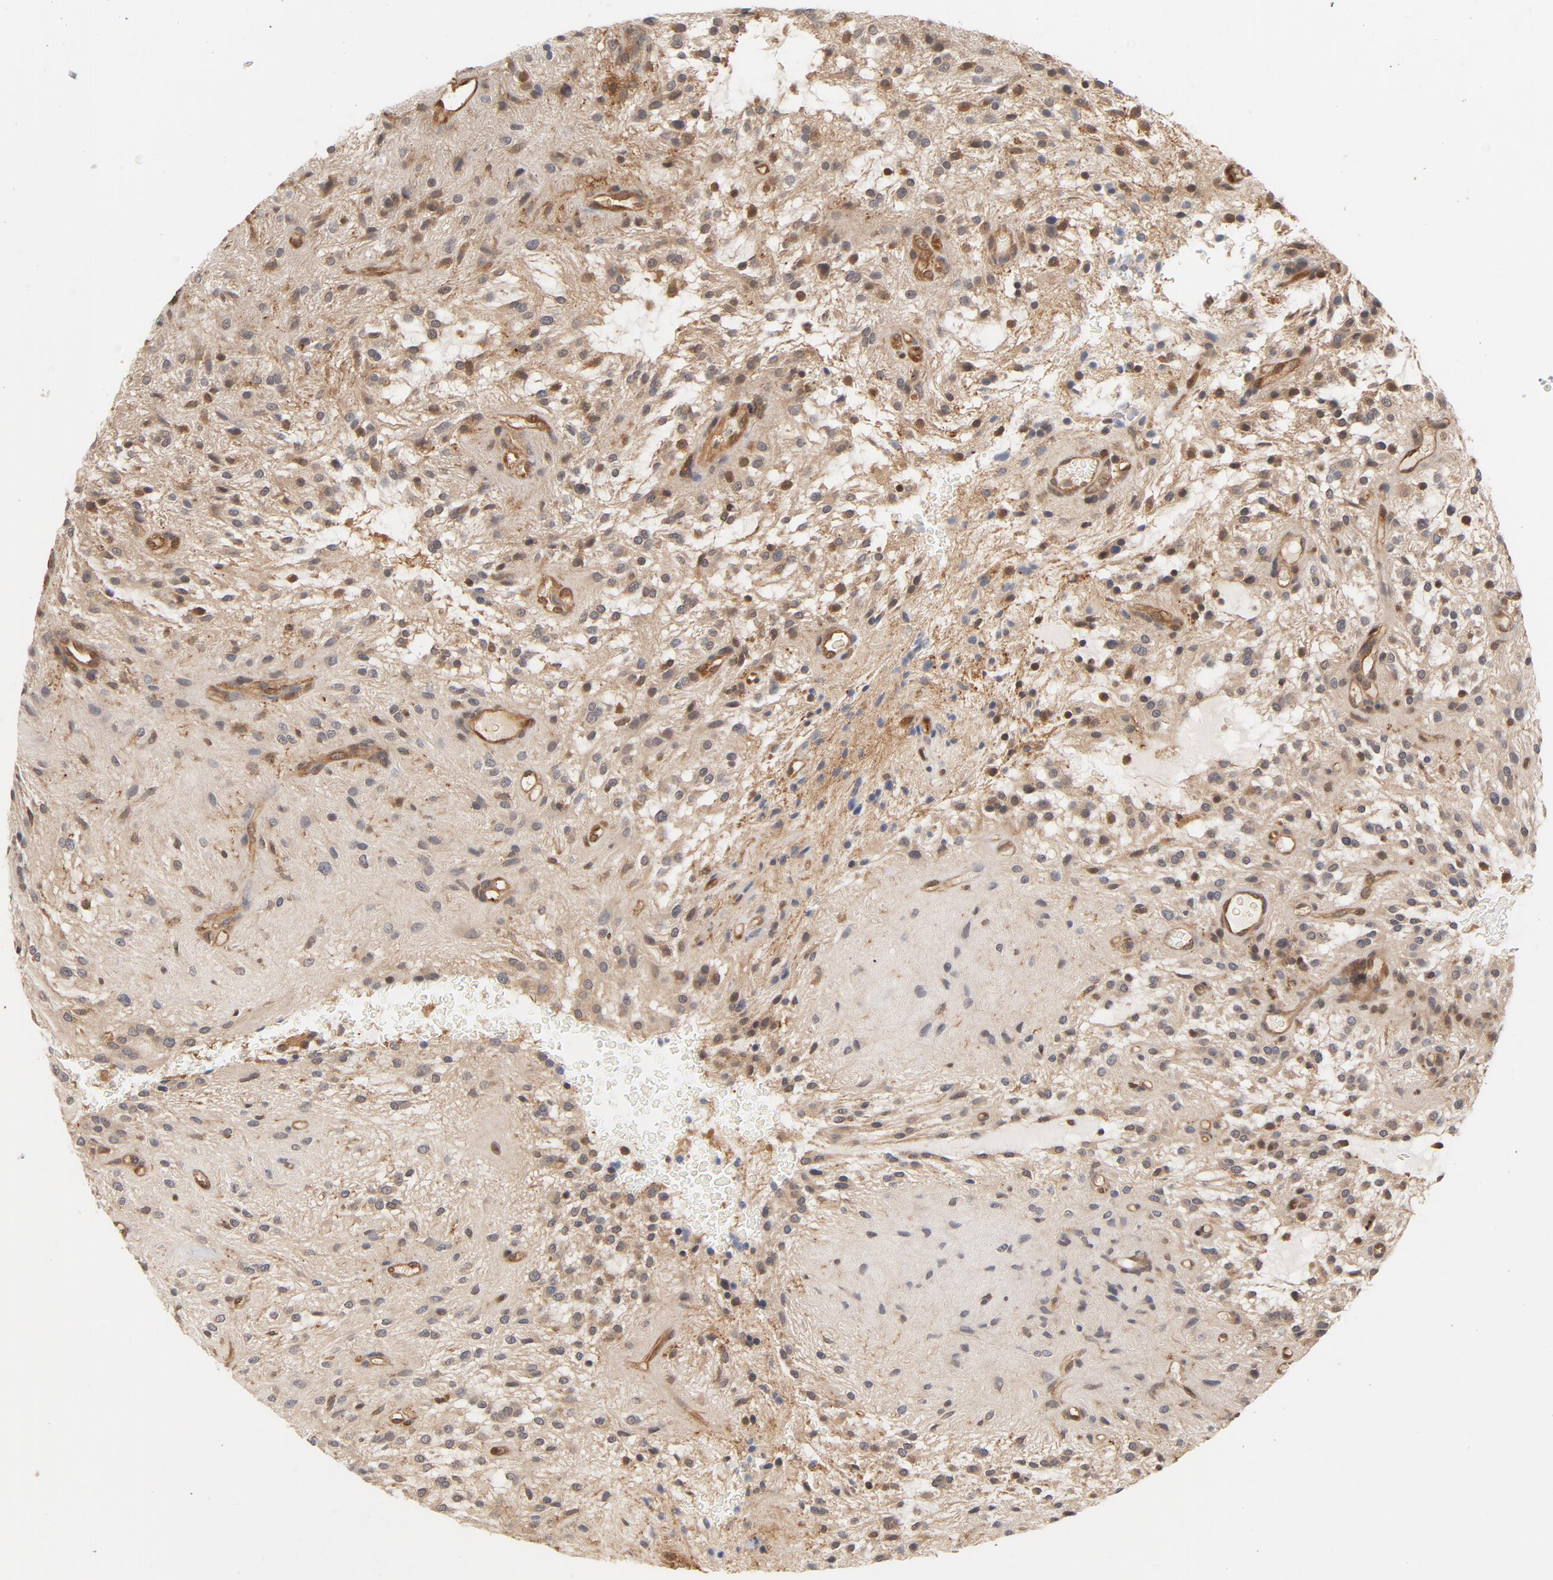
{"staining": {"intensity": "moderate", "quantity": ">75%", "location": "cytoplasmic/membranous,nuclear"}, "tissue": "glioma", "cell_type": "Tumor cells", "image_type": "cancer", "snomed": [{"axis": "morphology", "description": "Glioma, malignant, NOS"}, {"axis": "topography", "description": "Cerebellum"}], "caption": "Brown immunohistochemical staining in human glioma reveals moderate cytoplasmic/membranous and nuclear expression in approximately >75% of tumor cells.", "gene": "CDC37", "patient": {"sex": "female", "age": 10}}